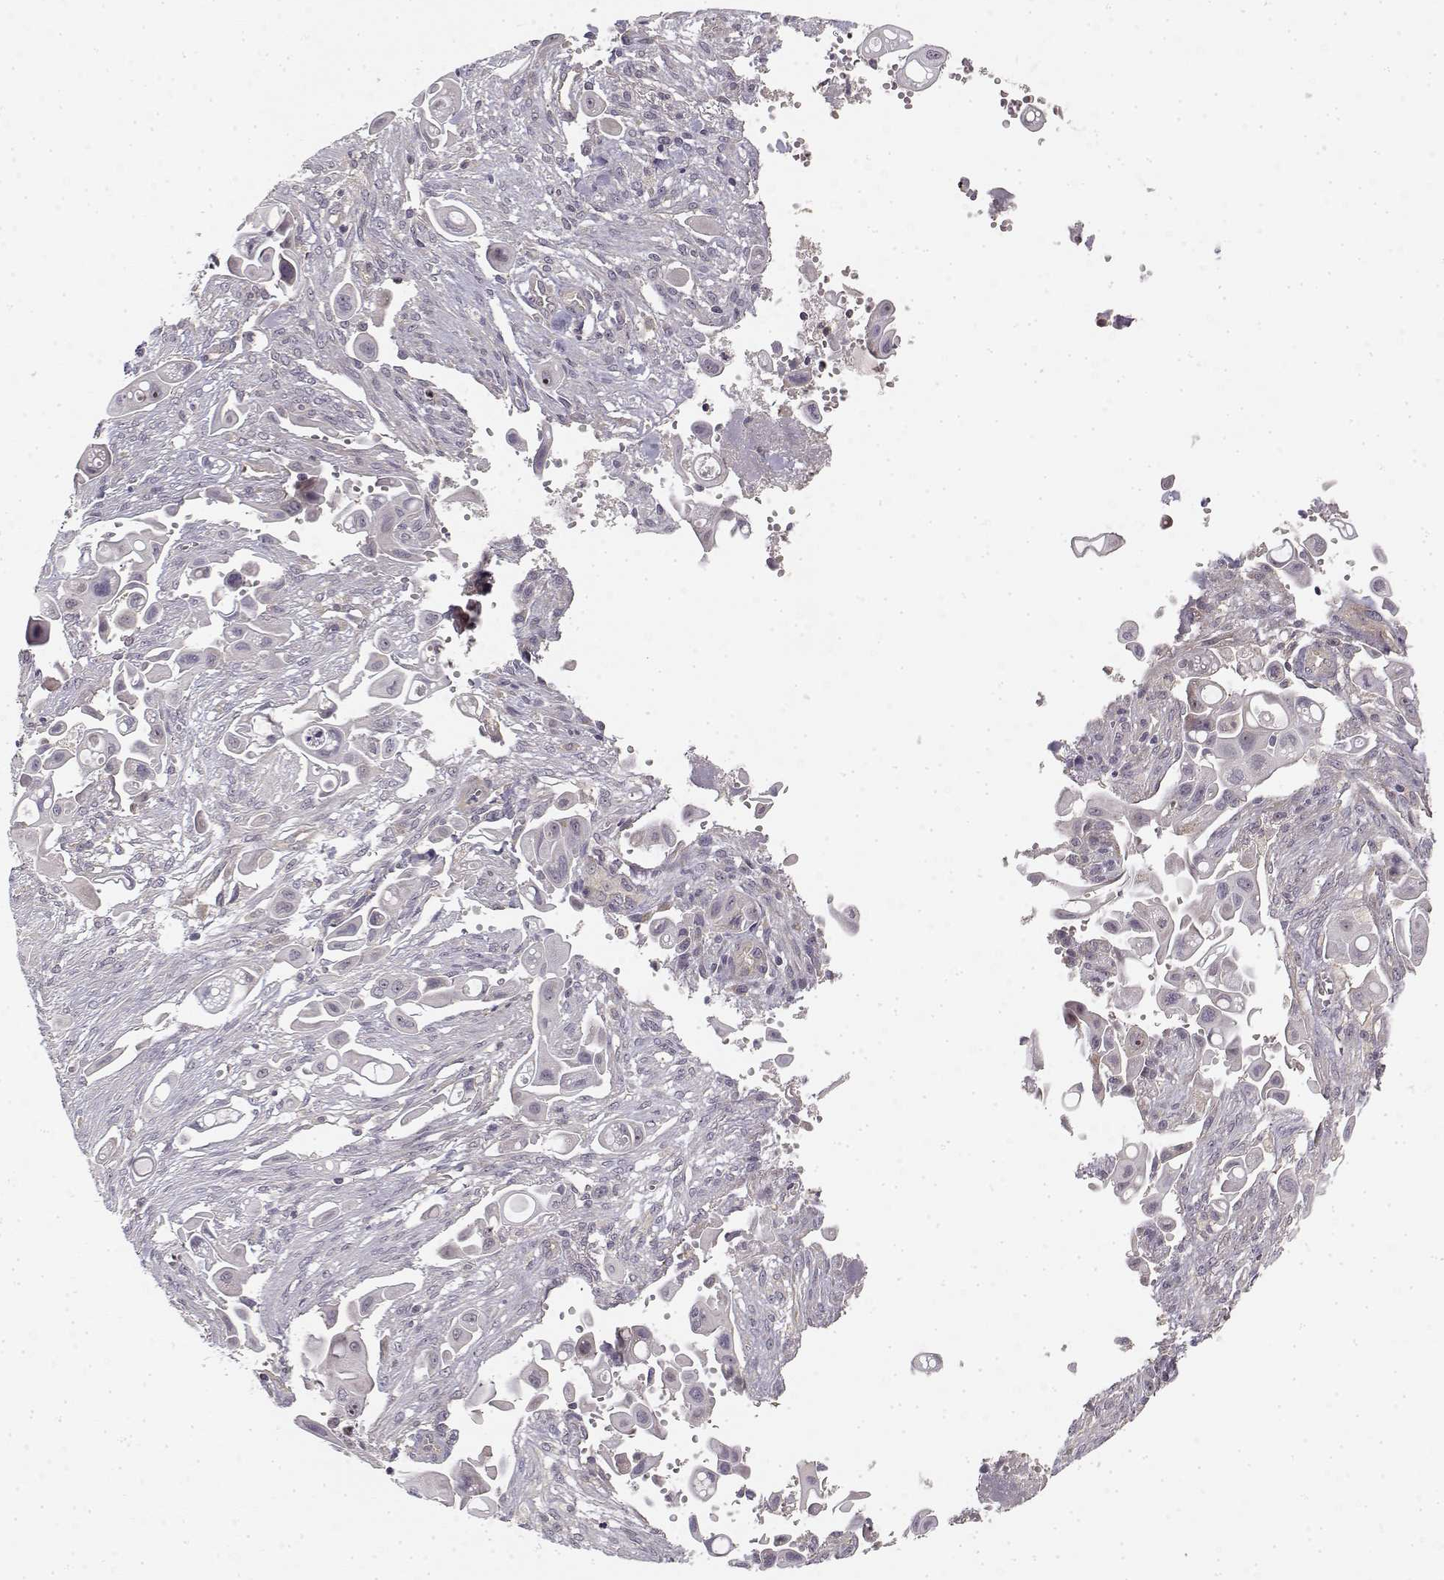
{"staining": {"intensity": "negative", "quantity": "none", "location": "none"}, "tissue": "pancreatic cancer", "cell_type": "Tumor cells", "image_type": "cancer", "snomed": [{"axis": "morphology", "description": "Adenocarcinoma, NOS"}, {"axis": "topography", "description": "Pancreas"}], "caption": "This is an immunohistochemistry (IHC) histopathology image of human pancreatic adenocarcinoma. There is no expression in tumor cells.", "gene": "MED12L", "patient": {"sex": "male", "age": 50}}